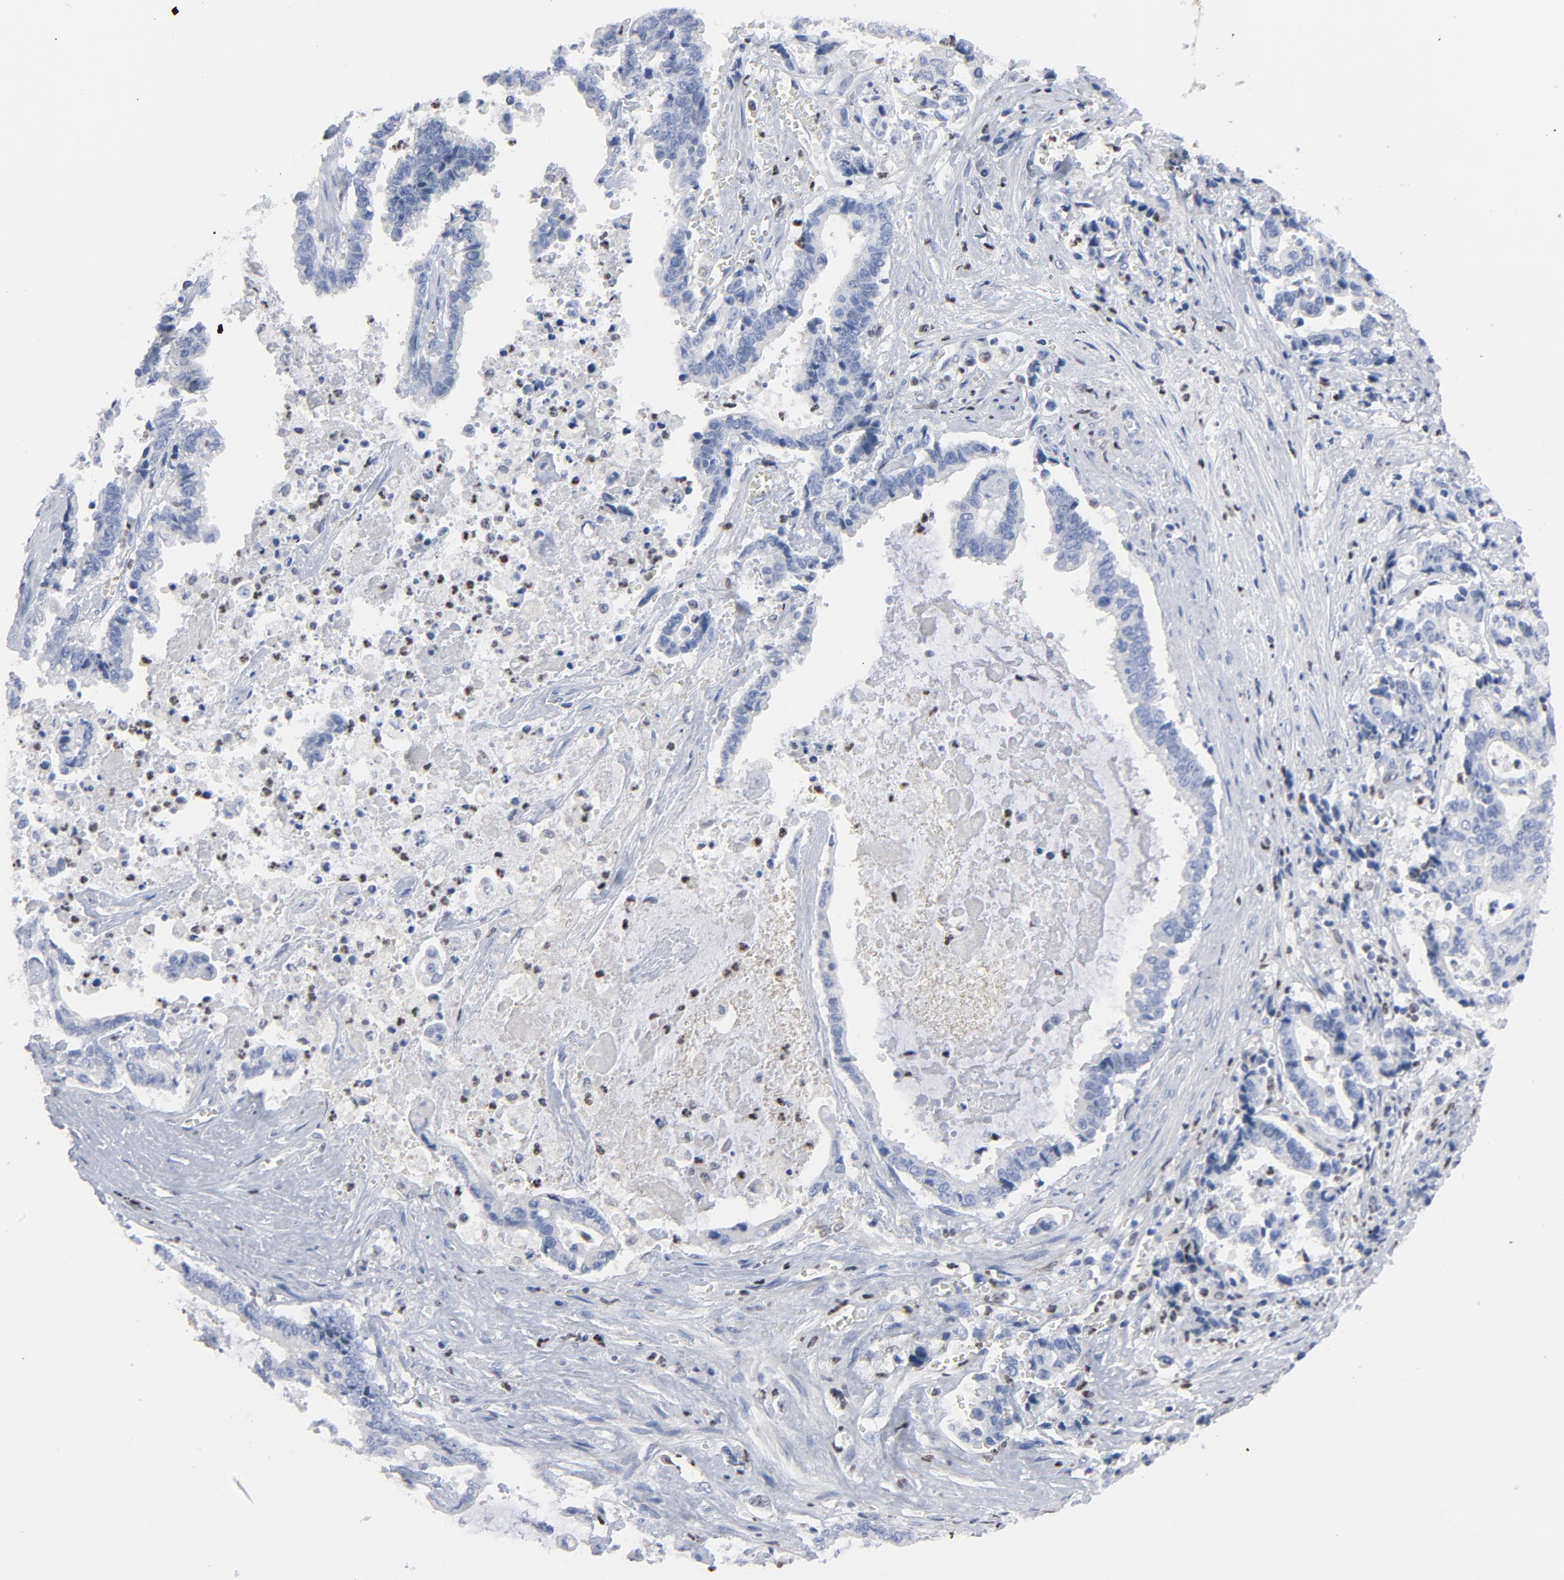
{"staining": {"intensity": "negative", "quantity": "none", "location": "none"}, "tissue": "liver cancer", "cell_type": "Tumor cells", "image_type": "cancer", "snomed": [{"axis": "morphology", "description": "Cholangiocarcinoma"}, {"axis": "topography", "description": "Liver"}], "caption": "IHC photomicrograph of liver cancer (cholangiocarcinoma) stained for a protein (brown), which shows no positivity in tumor cells. (DAB IHC visualized using brightfield microscopy, high magnification).", "gene": "SPI1", "patient": {"sex": "male", "age": 57}}